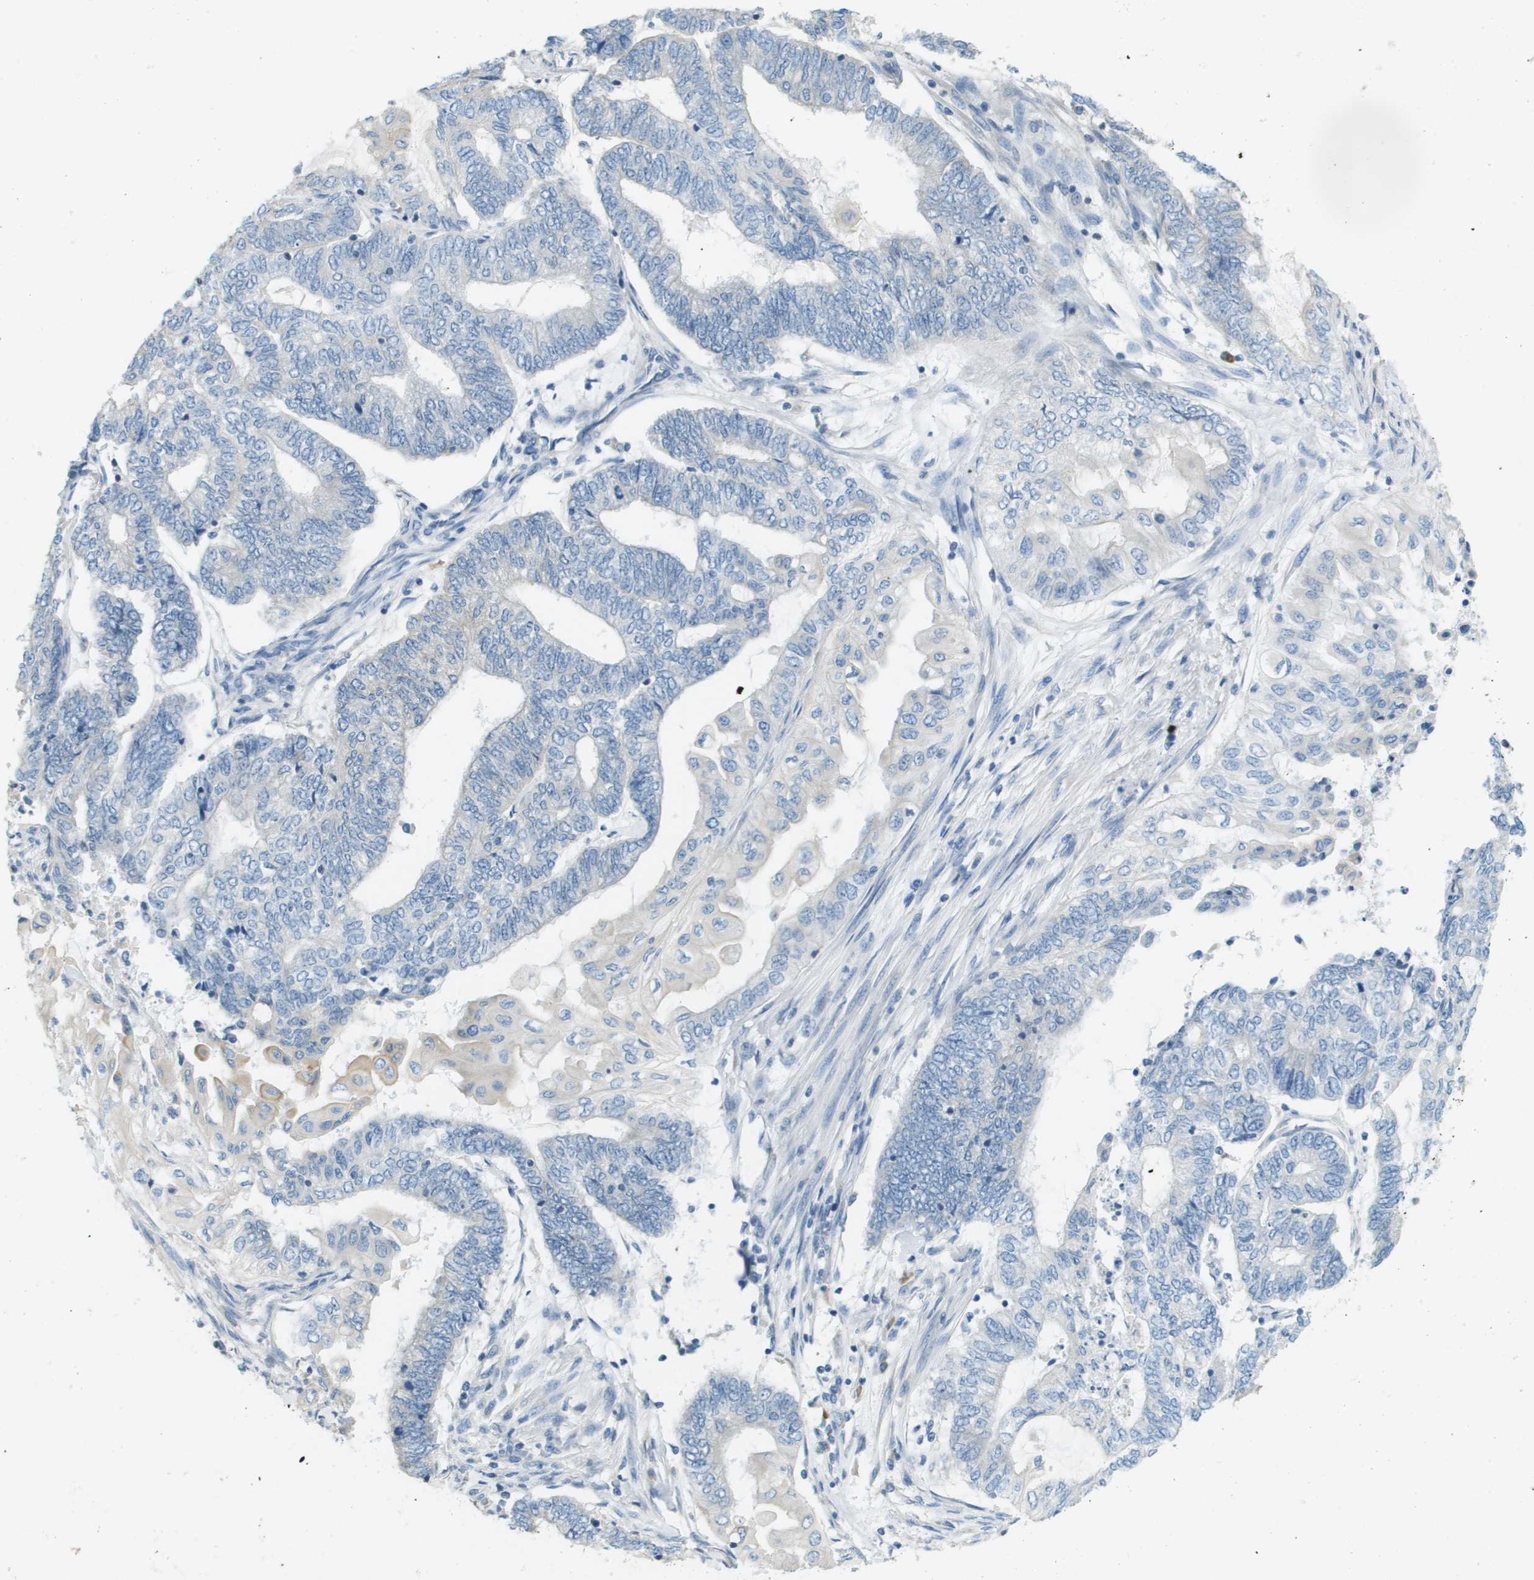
{"staining": {"intensity": "negative", "quantity": "none", "location": "none"}, "tissue": "endometrial cancer", "cell_type": "Tumor cells", "image_type": "cancer", "snomed": [{"axis": "morphology", "description": "Adenocarcinoma, NOS"}, {"axis": "topography", "description": "Uterus"}, {"axis": "topography", "description": "Endometrium"}], "caption": "This is an IHC micrograph of adenocarcinoma (endometrial). There is no positivity in tumor cells.", "gene": "DNAJB11", "patient": {"sex": "female", "age": 70}}